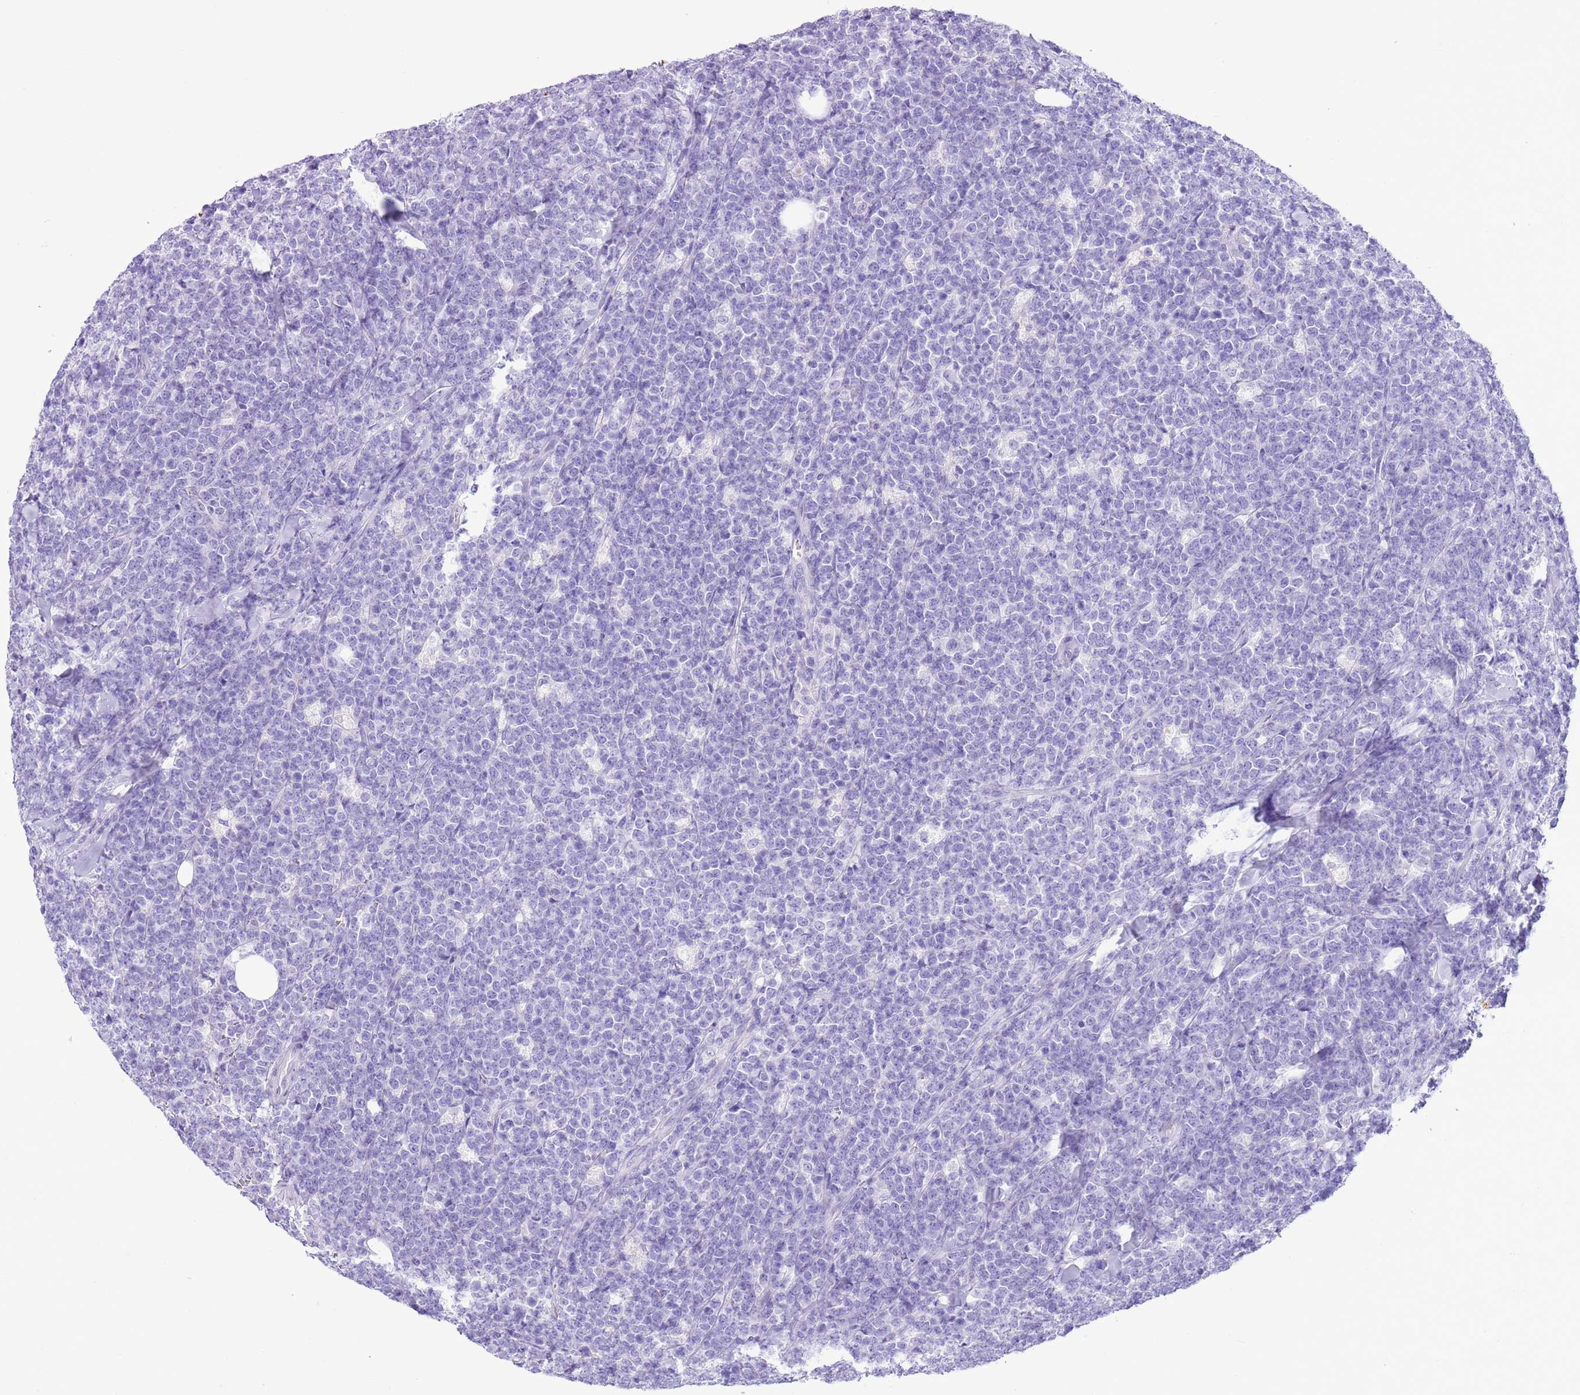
{"staining": {"intensity": "negative", "quantity": "none", "location": "none"}, "tissue": "lymphoma", "cell_type": "Tumor cells", "image_type": "cancer", "snomed": [{"axis": "morphology", "description": "Malignant lymphoma, non-Hodgkin's type, High grade"}, {"axis": "topography", "description": "Small intestine"}], "caption": "Tumor cells are negative for protein expression in human lymphoma.", "gene": "TBC1D10B", "patient": {"sex": "male", "age": 8}}